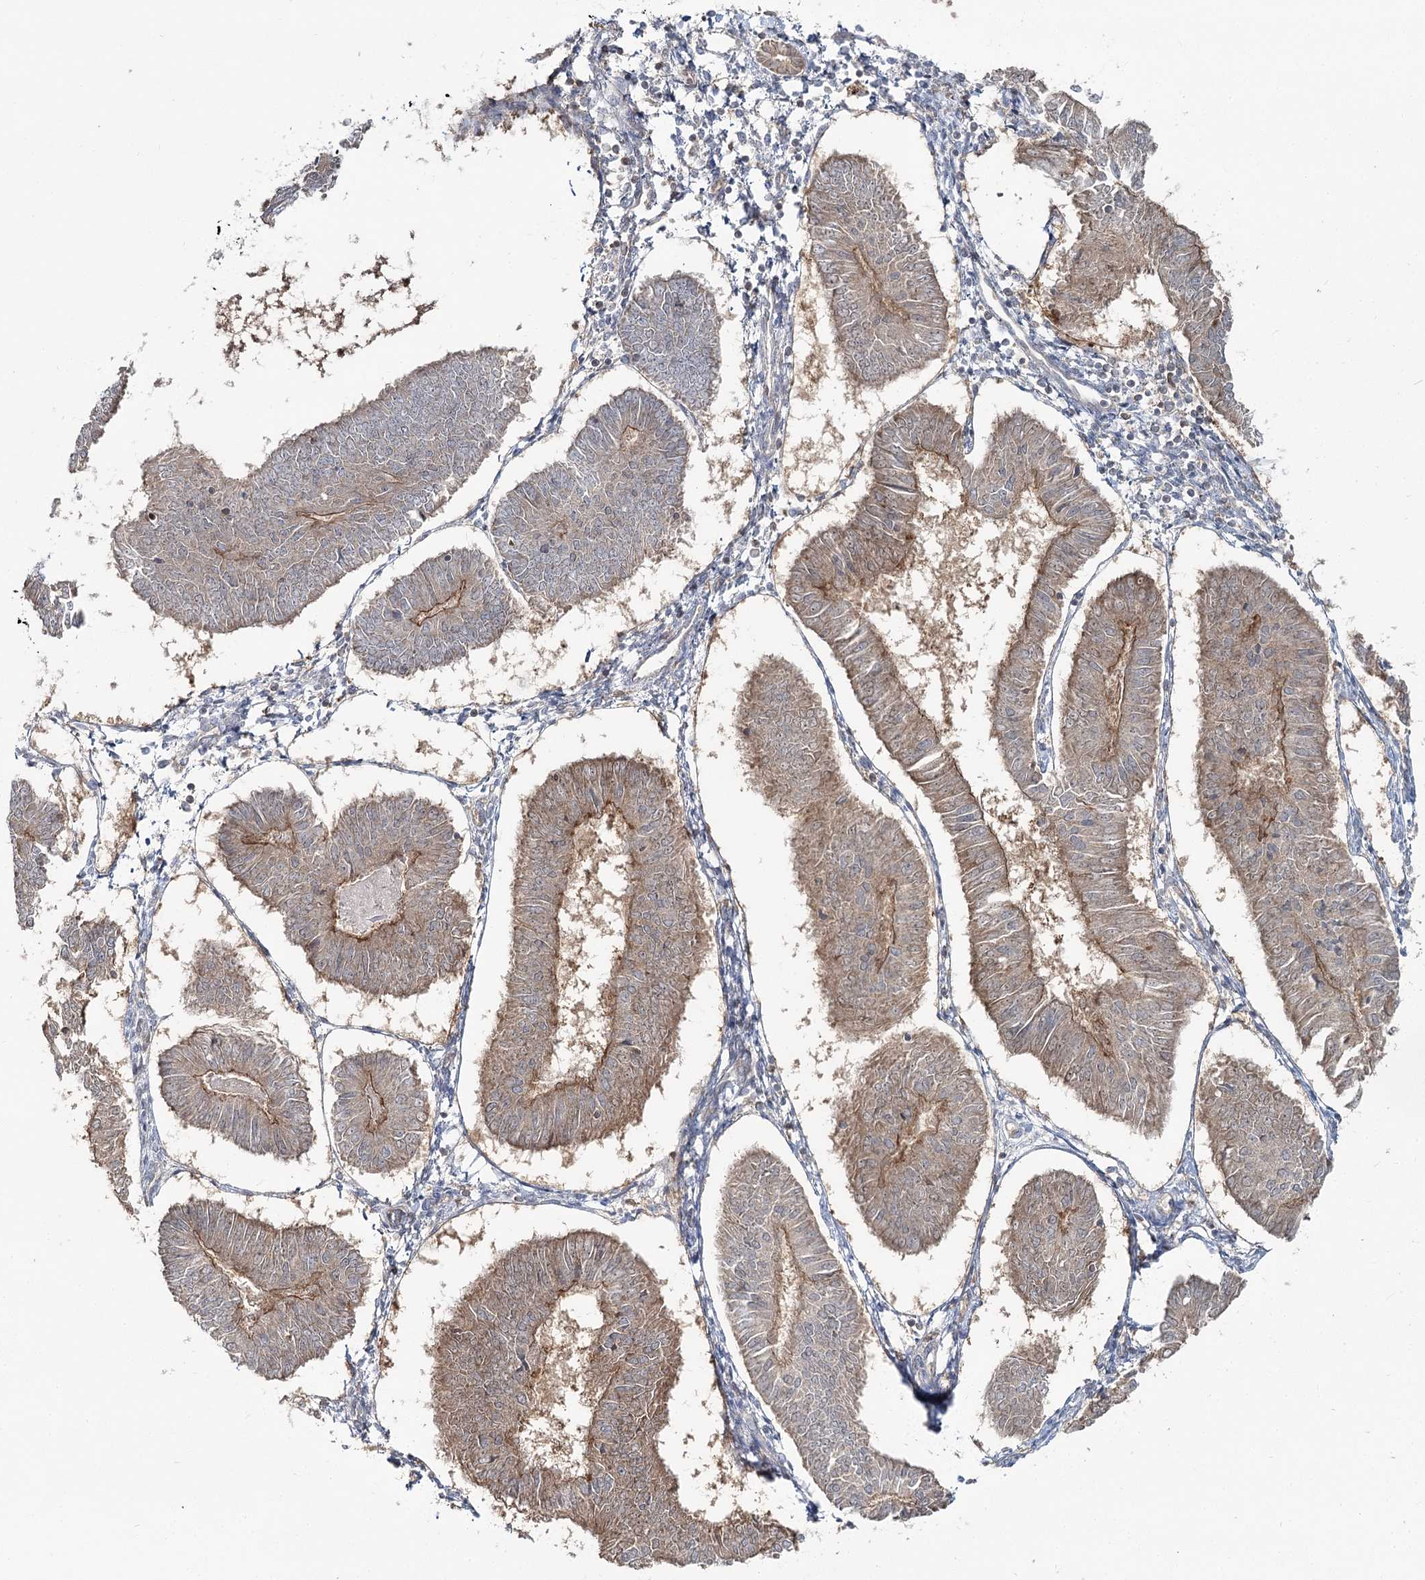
{"staining": {"intensity": "weak", "quantity": "25%-75%", "location": "cytoplasmic/membranous"}, "tissue": "endometrial cancer", "cell_type": "Tumor cells", "image_type": "cancer", "snomed": [{"axis": "morphology", "description": "Adenocarcinoma, NOS"}, {"axis": "topography", "description": "Endometrium"}], "caption": "Endometrial cancer tissue reveals weak cytoplasmic/membranous positivity in about 25%-75% of tumor cells", "gene": "PCBD2", "patient": {"sex": "female", "age": 58}}